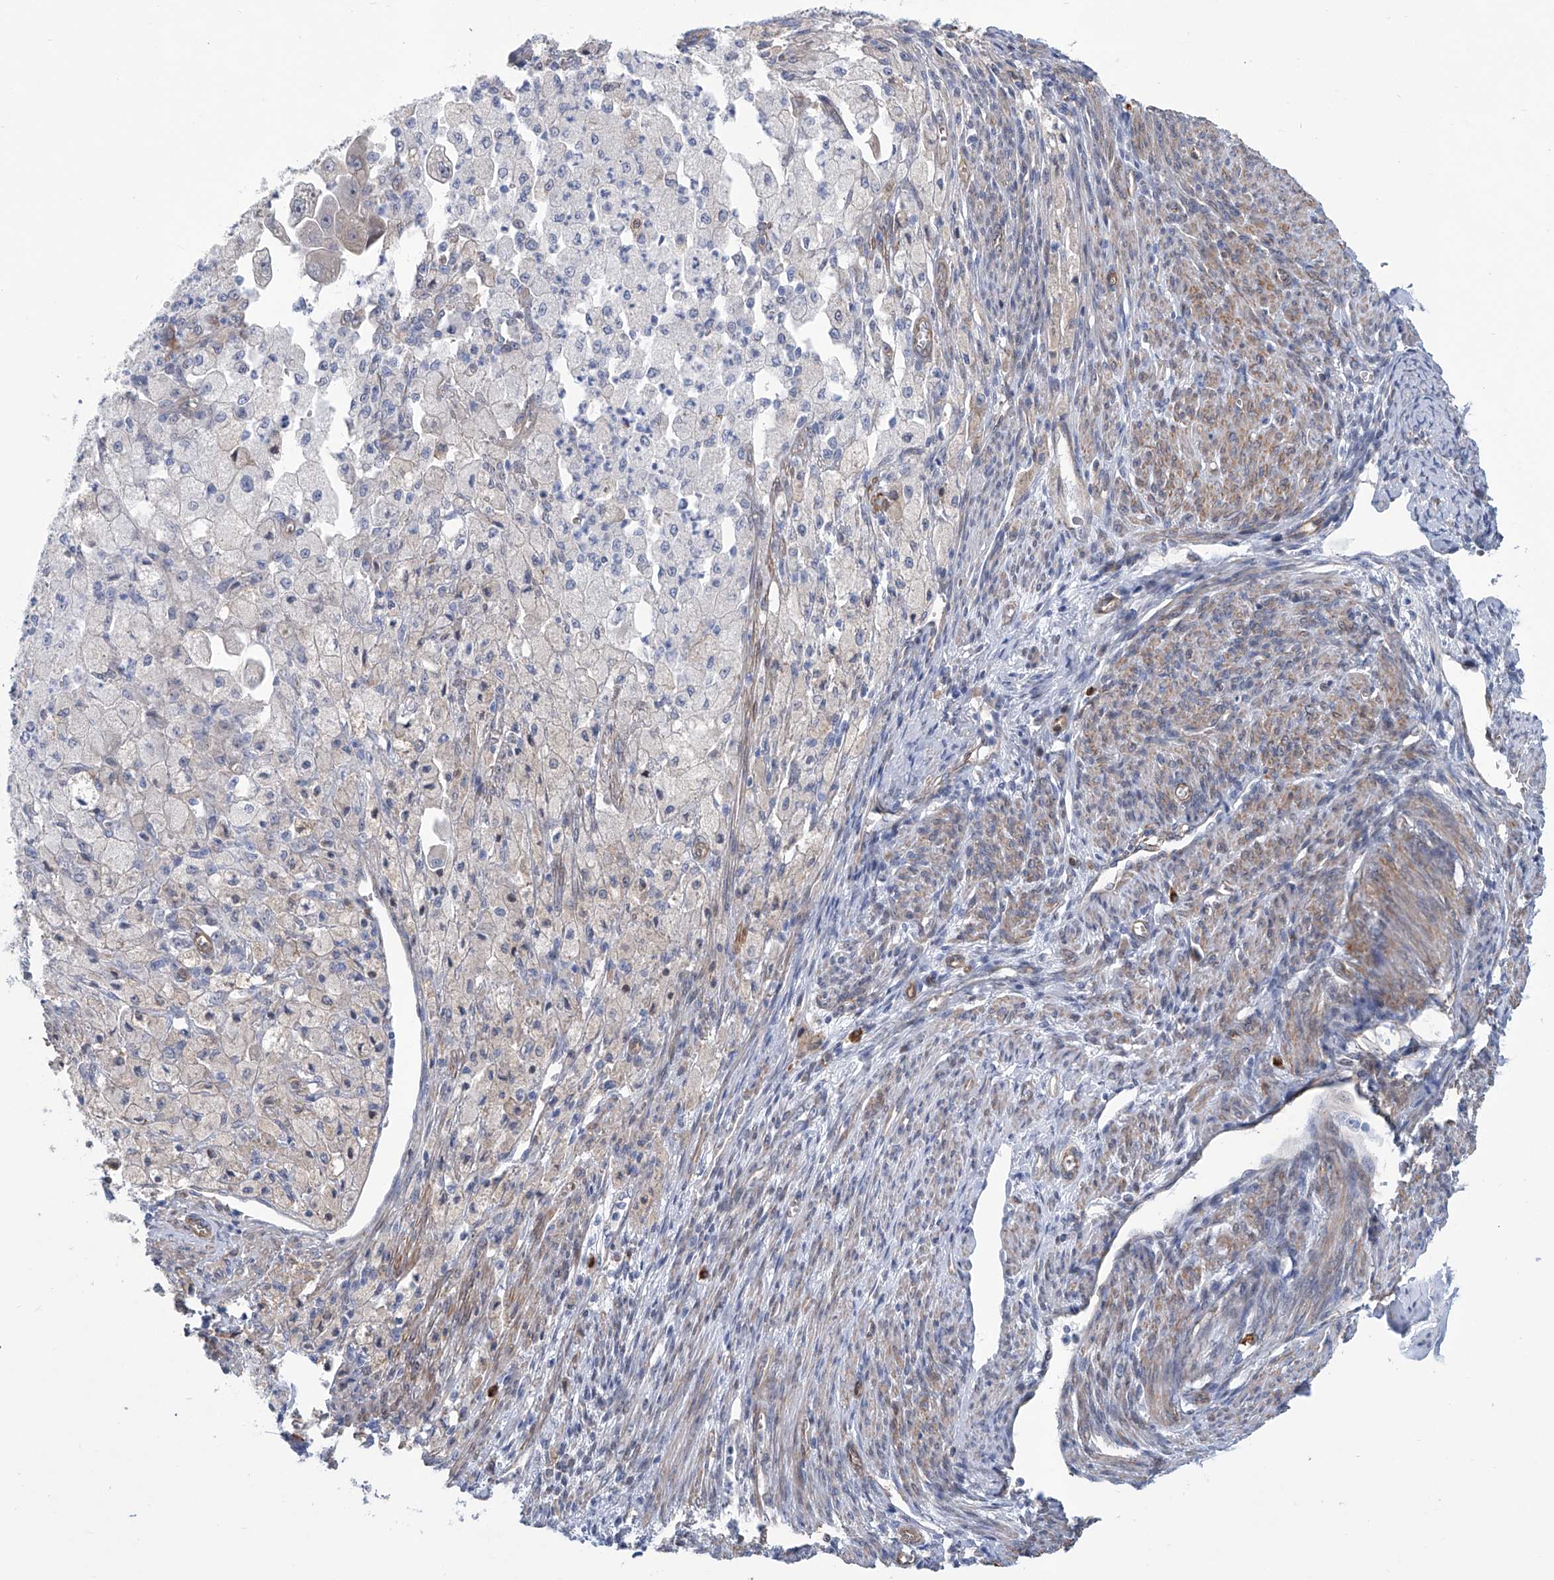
{"staining": {"intensity": "weak", "quantity": "<25%", "location": "cytoplasmic/membranous"}, "tissue": "cervical cancer", "cell_type": "Tumor cells", "image_type": "cancer", "snomed": [{"axis": "morphology", "description": "Normal tissue, NOS"}, {"axis": "morphology", "description": "Adenocarcinoma, NOS"}, {"axis": "topography", "description": "Cervix"}, {"axis": "topography", "description": "Endometrium"}], "caption": "The micrograph displays no staining of tumor cells in cervical adenocarcinoma.", "gene": "TNN", "patient": {"sex": "female", "age": 86}}